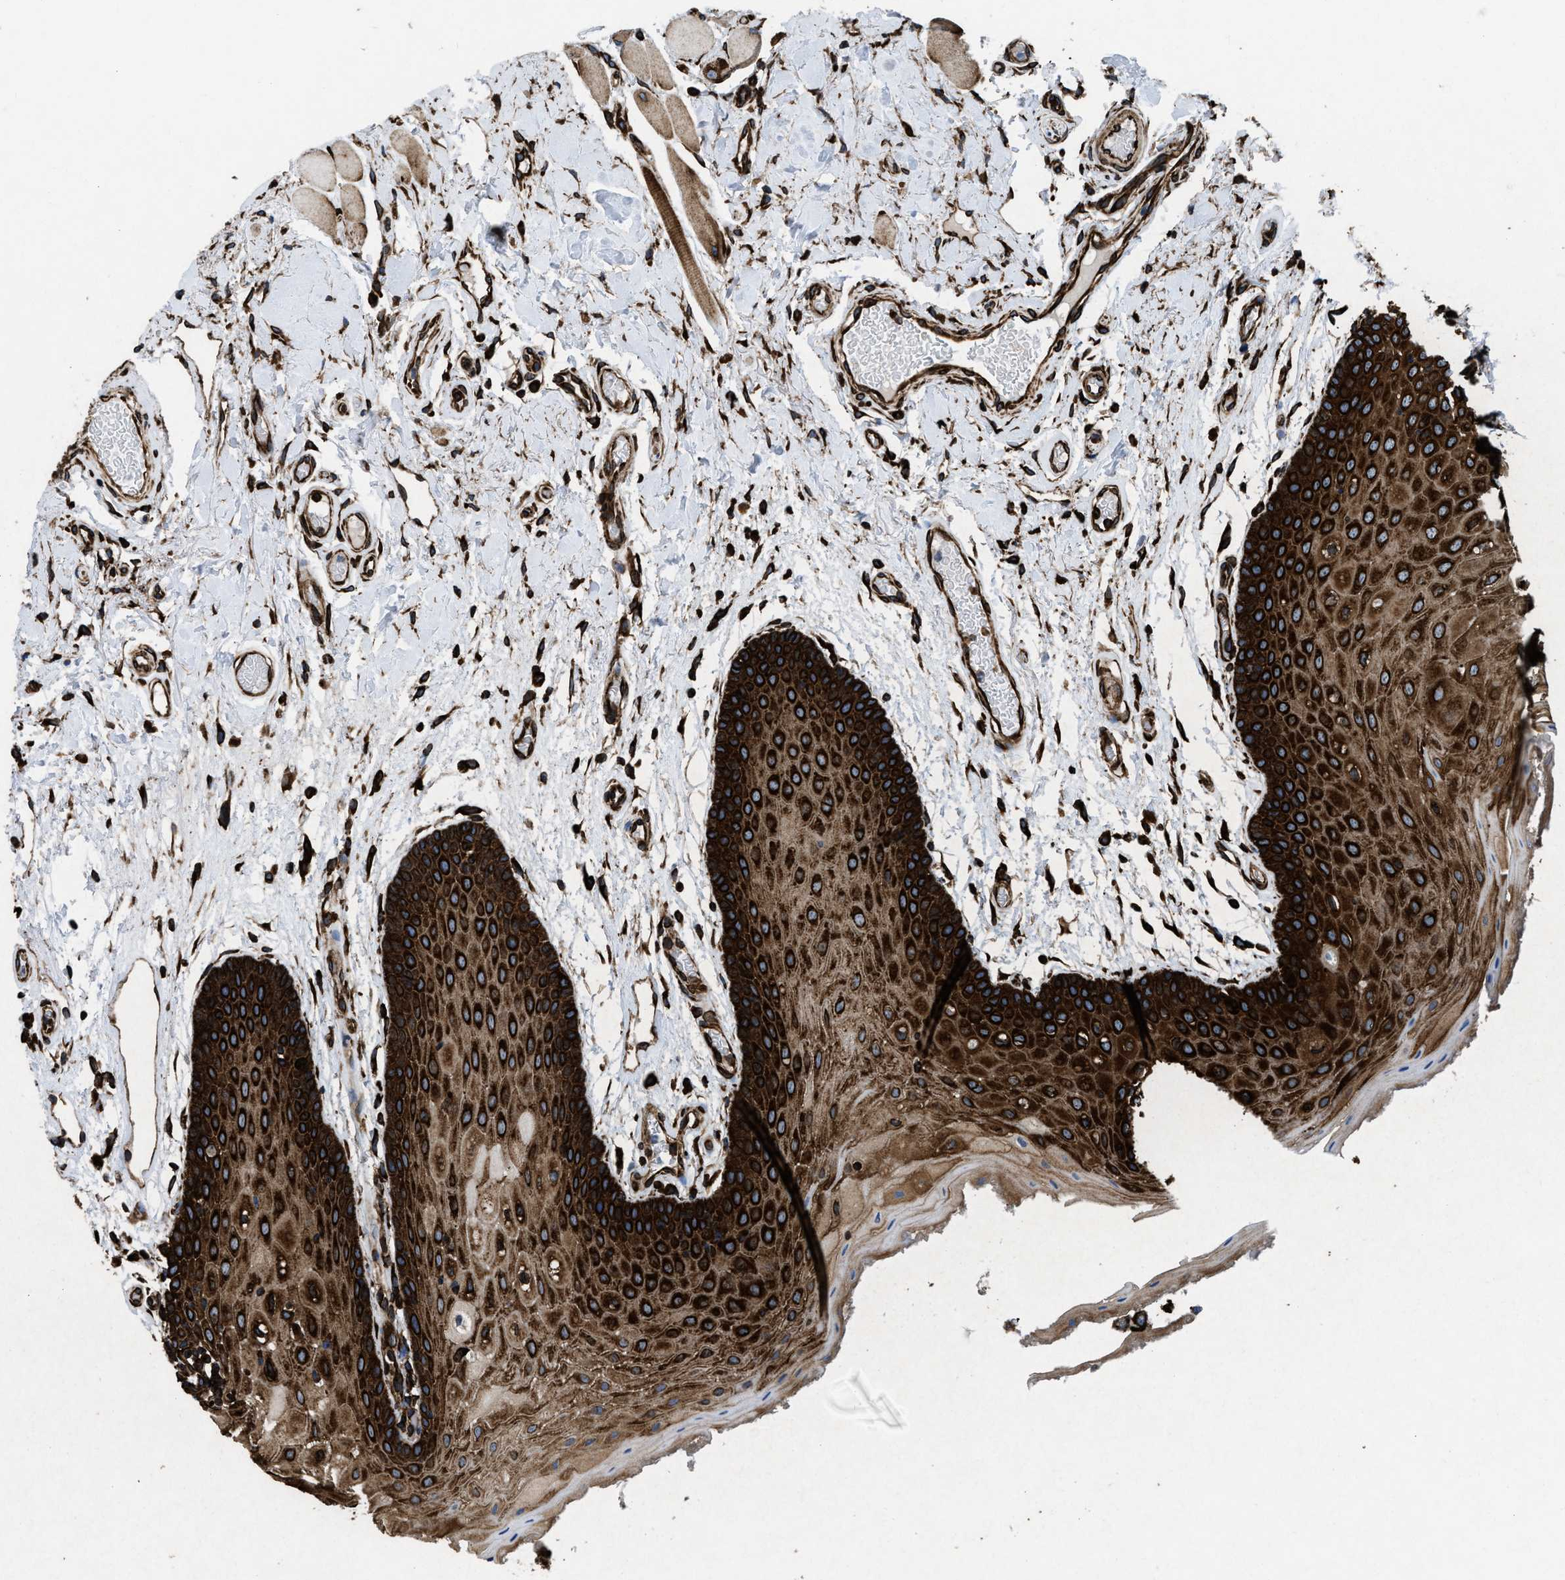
{"staining": {"intensity": "strong", "quantity": ">75%", "location": "cytoplasmic/membranous"}, "tissue": "oral mucosa", "cell_type": "Squamous epithelial cells", "image_type": "normal", "snomed": [{"axis": "morphology", "description": "Normal tissue, NOS"}, {"axis": "morphology", "description": "Squamous cell carcinoma, NOS"}, {"axis": "topography", "description": "Oral tissue"}, {"axis": "topography", "description": "Head-Neck"}], "caption": "Strong cytoplasmic/membranous positivity is present in about >75% of squamous epithelial cells in normal oral mucosa. The protein is stained brown, and the nuclei are stained in blue (DAB (3,3'-diaminobenzidine) IHC with brightfield microscopy, high magnification).", "gene": "CAPRIN1", "patient": {"sex": "male", "age": 71}}